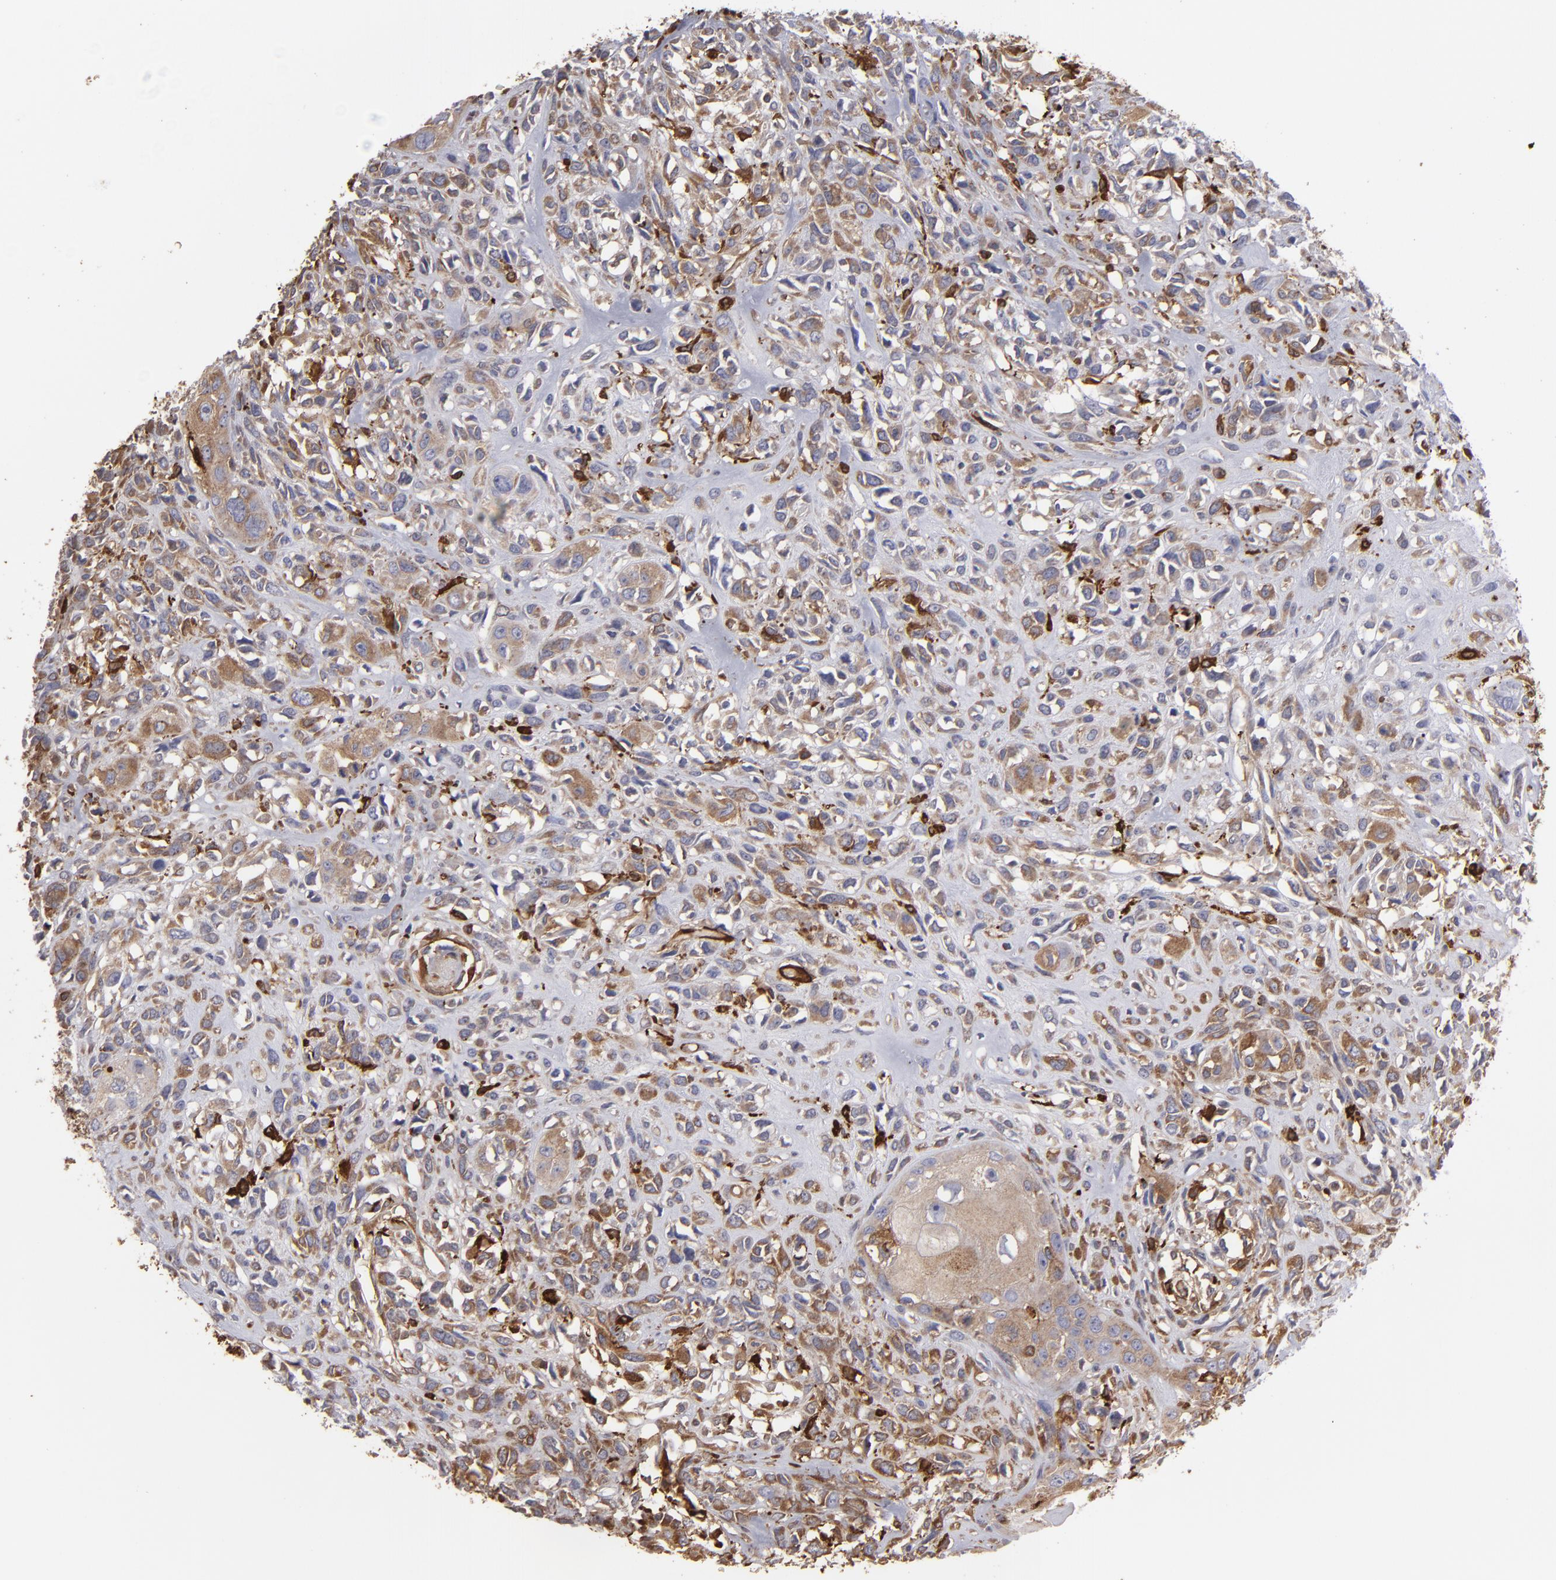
{"staining": {"intensity": "moderate", "quantity": ">75%", "location": "cytoplasmic/membranous"}, "tissue": "head and neck cancer", "cell_type": "Tumor cells", "image_type": "cancer", "snomed": [{"axis": "morphology", "description": "Neoplasm, malignant, NOS"}, {"axis": "topography", "description": "Salivary gland"}, {"axis": "topography", "description": "Head-Neck"}], "caption": "Brown immunohistochemical staining in human head and neck cancer (malignant neoplasm) shows moderate cytoplasmic/membranous positivity in approximately >75% of tumor cells.", "gene": "ODC1", "patient": {"sex": "male", "age": 43}}